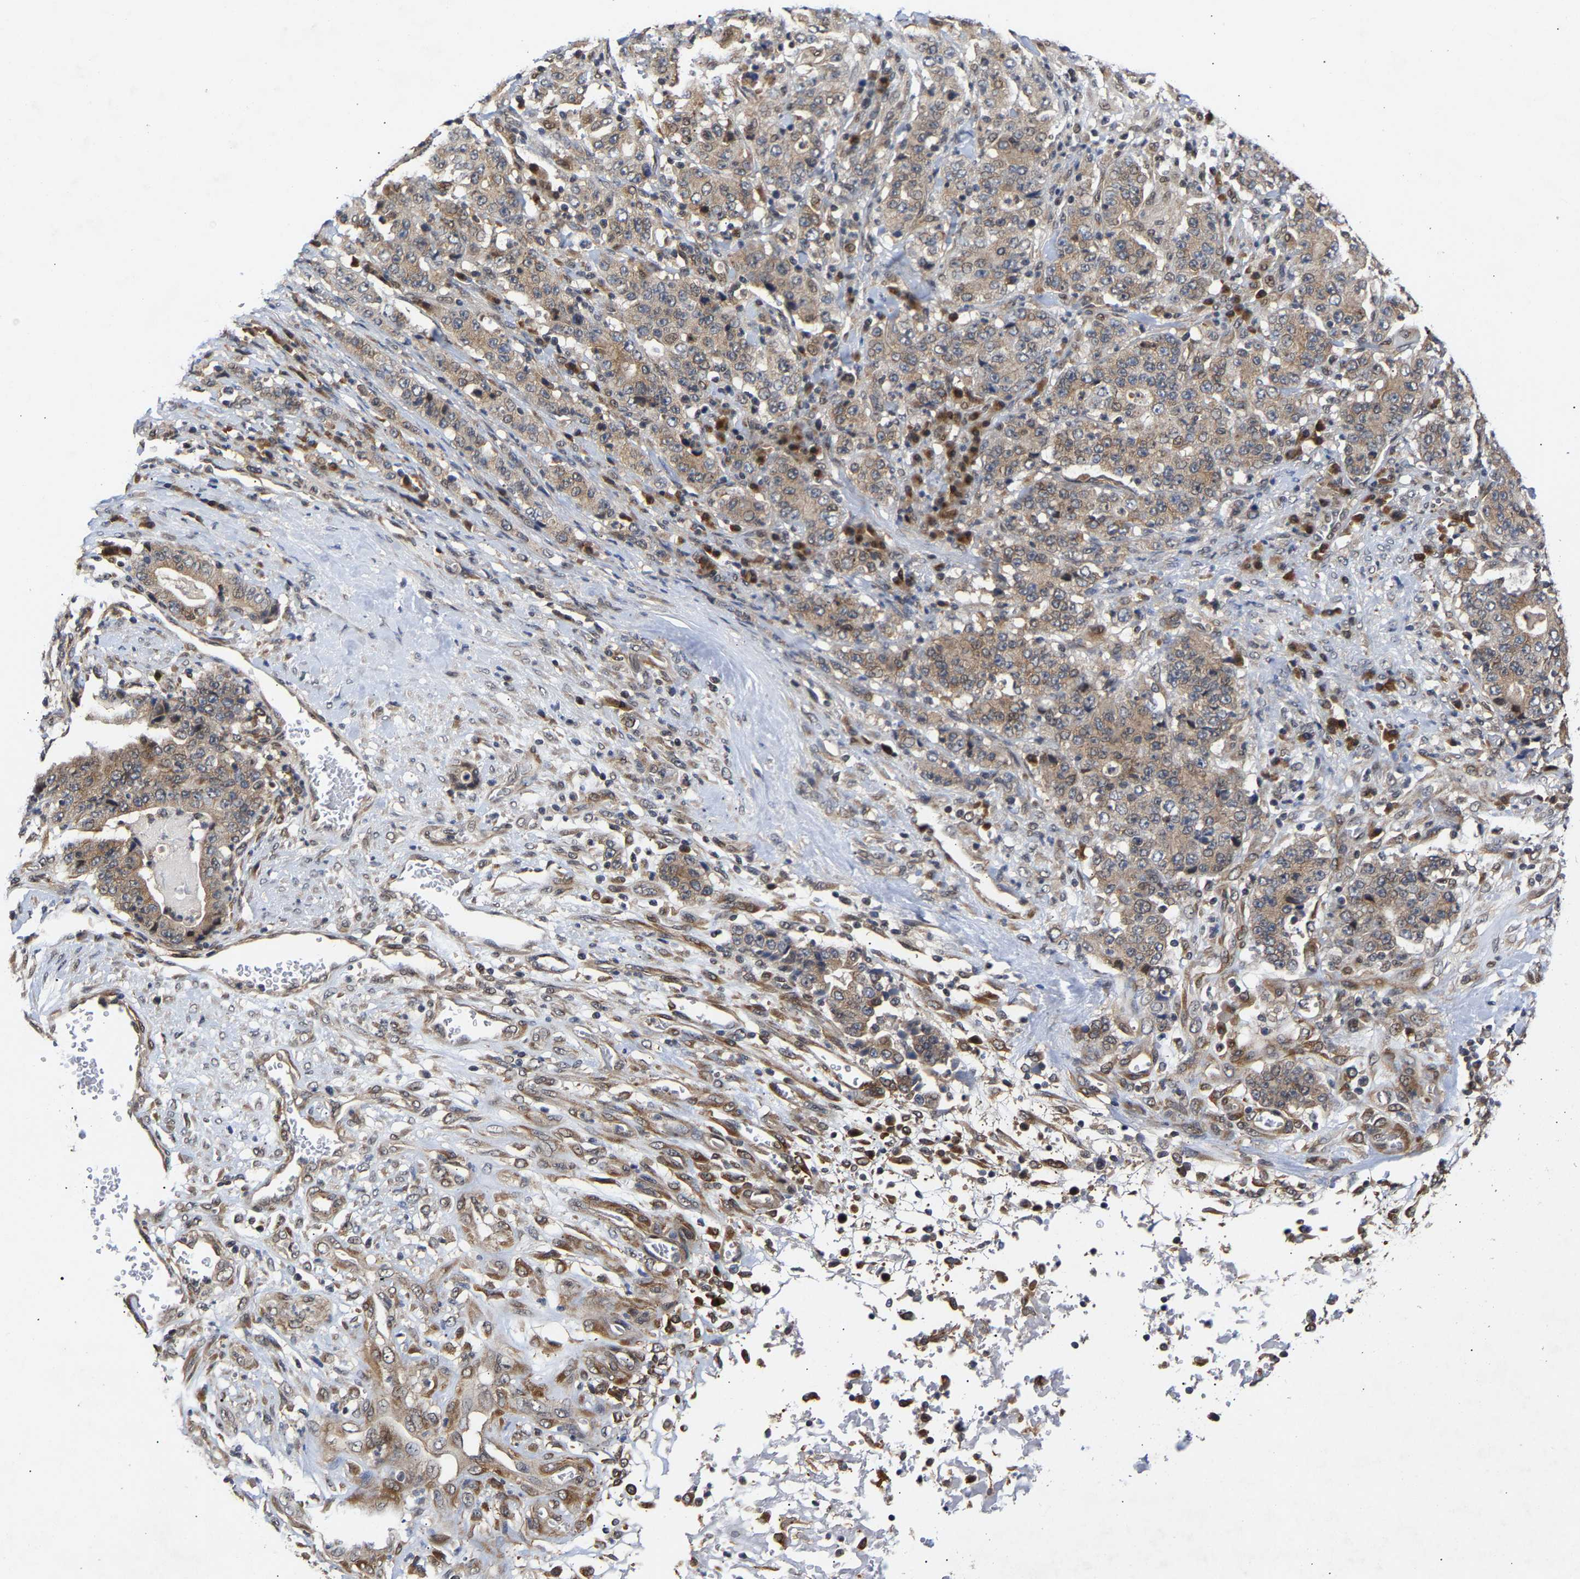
{"staining": {"intensity": "weak", "quantity": ">75%", "location": "cytoplasmic/membranous"}, "tissue": "stomach cancer", "cell_type": "Tumor cells", "image_type": "cancer", "snomed": [{"axis": "morphology", "description": "Normal tissue, NOS"}, {"axis": "morphology", "description": "Adenocarcinoma, NOS"}, {"axis": "topography", "description": "Stomach, upper"}, {"axis": "topography", "description": "Stomach"}], "caption": "Weak cytoplasmic/membranous positivity is appreciated in about >75% of tumor cells in stomach cancer (adenocarcinoma).", "gene": "CLIP2", "patient": {"sex": "male", "age": 59}}